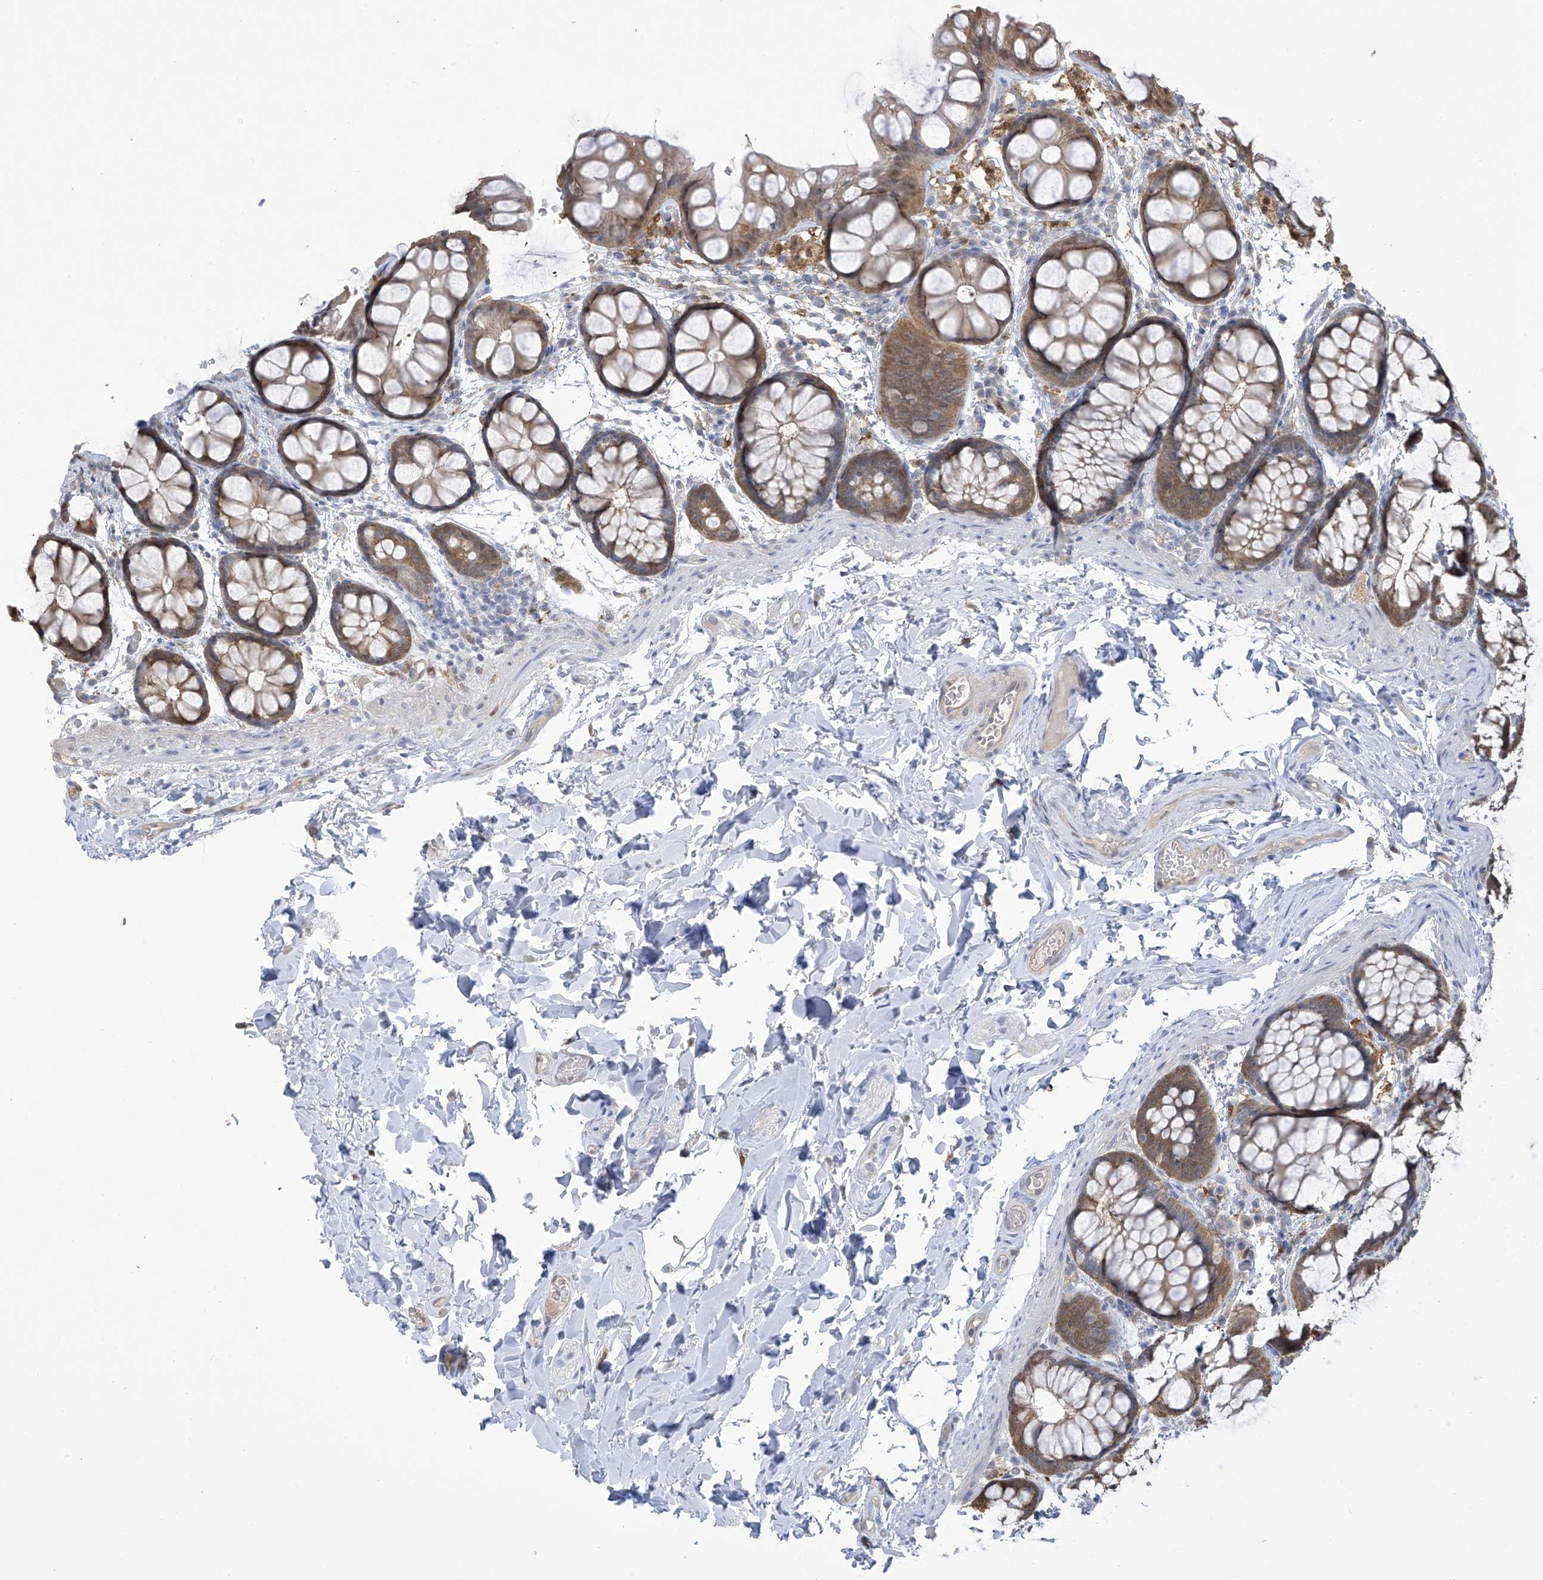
{"staining": {"intensity": "weak", "quantity": "<25%", "location": "cytoplasmic/membranous"}, "tissue": "colon", "cell_type": "Endothelial cells", "image_type": "normal", "snomed": [{"axis": "morphology", "description": "Normal tissue, NOS"}, {"axis": "topography", "description": "Colon"}], "caption": "This is an IHC image of normal human colon. There is no positivity in endothelial cells.", "gene": "IDH1", "patient": {"sex": "male", "age": 47}}